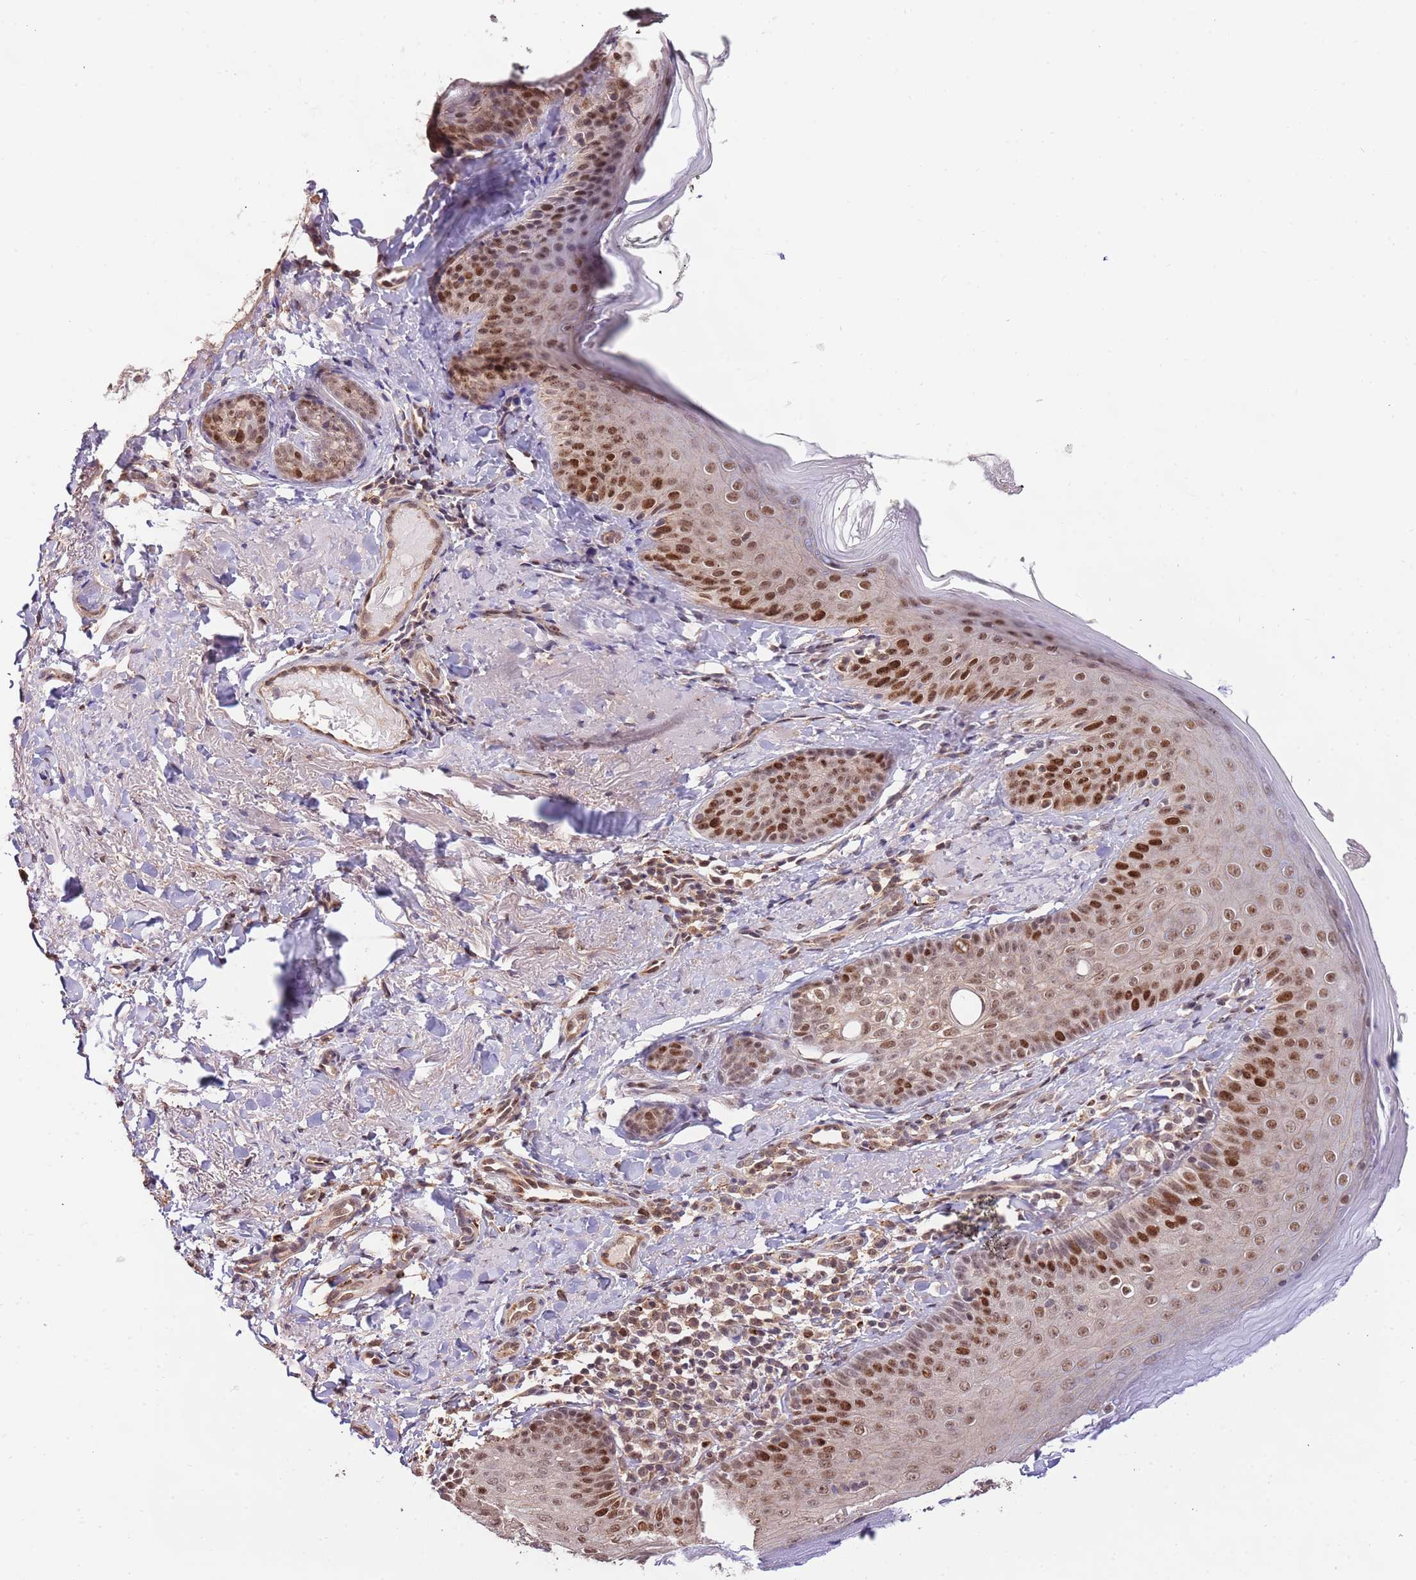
{"staining": {"intensity": "strong", "quantity": ">75%", "location": "cytoplasmic/membranous,nuclear"}, "tissue": "skin", "cell_type": "Fibroblasts", "image_type": "normal", "snomed": [{"axis": "morphology", "description": "Normal tissue, NOS"}, {"axis": "topography", "description": "Skin"}], "caption": "Strong cytoplasmic/membranous,nuclear positivity for a protein is identified in about >75% of fibroblasts of benign skin using IHC.", "gene": "RIF1", "patient": {"sex": "male", "age": 57}}